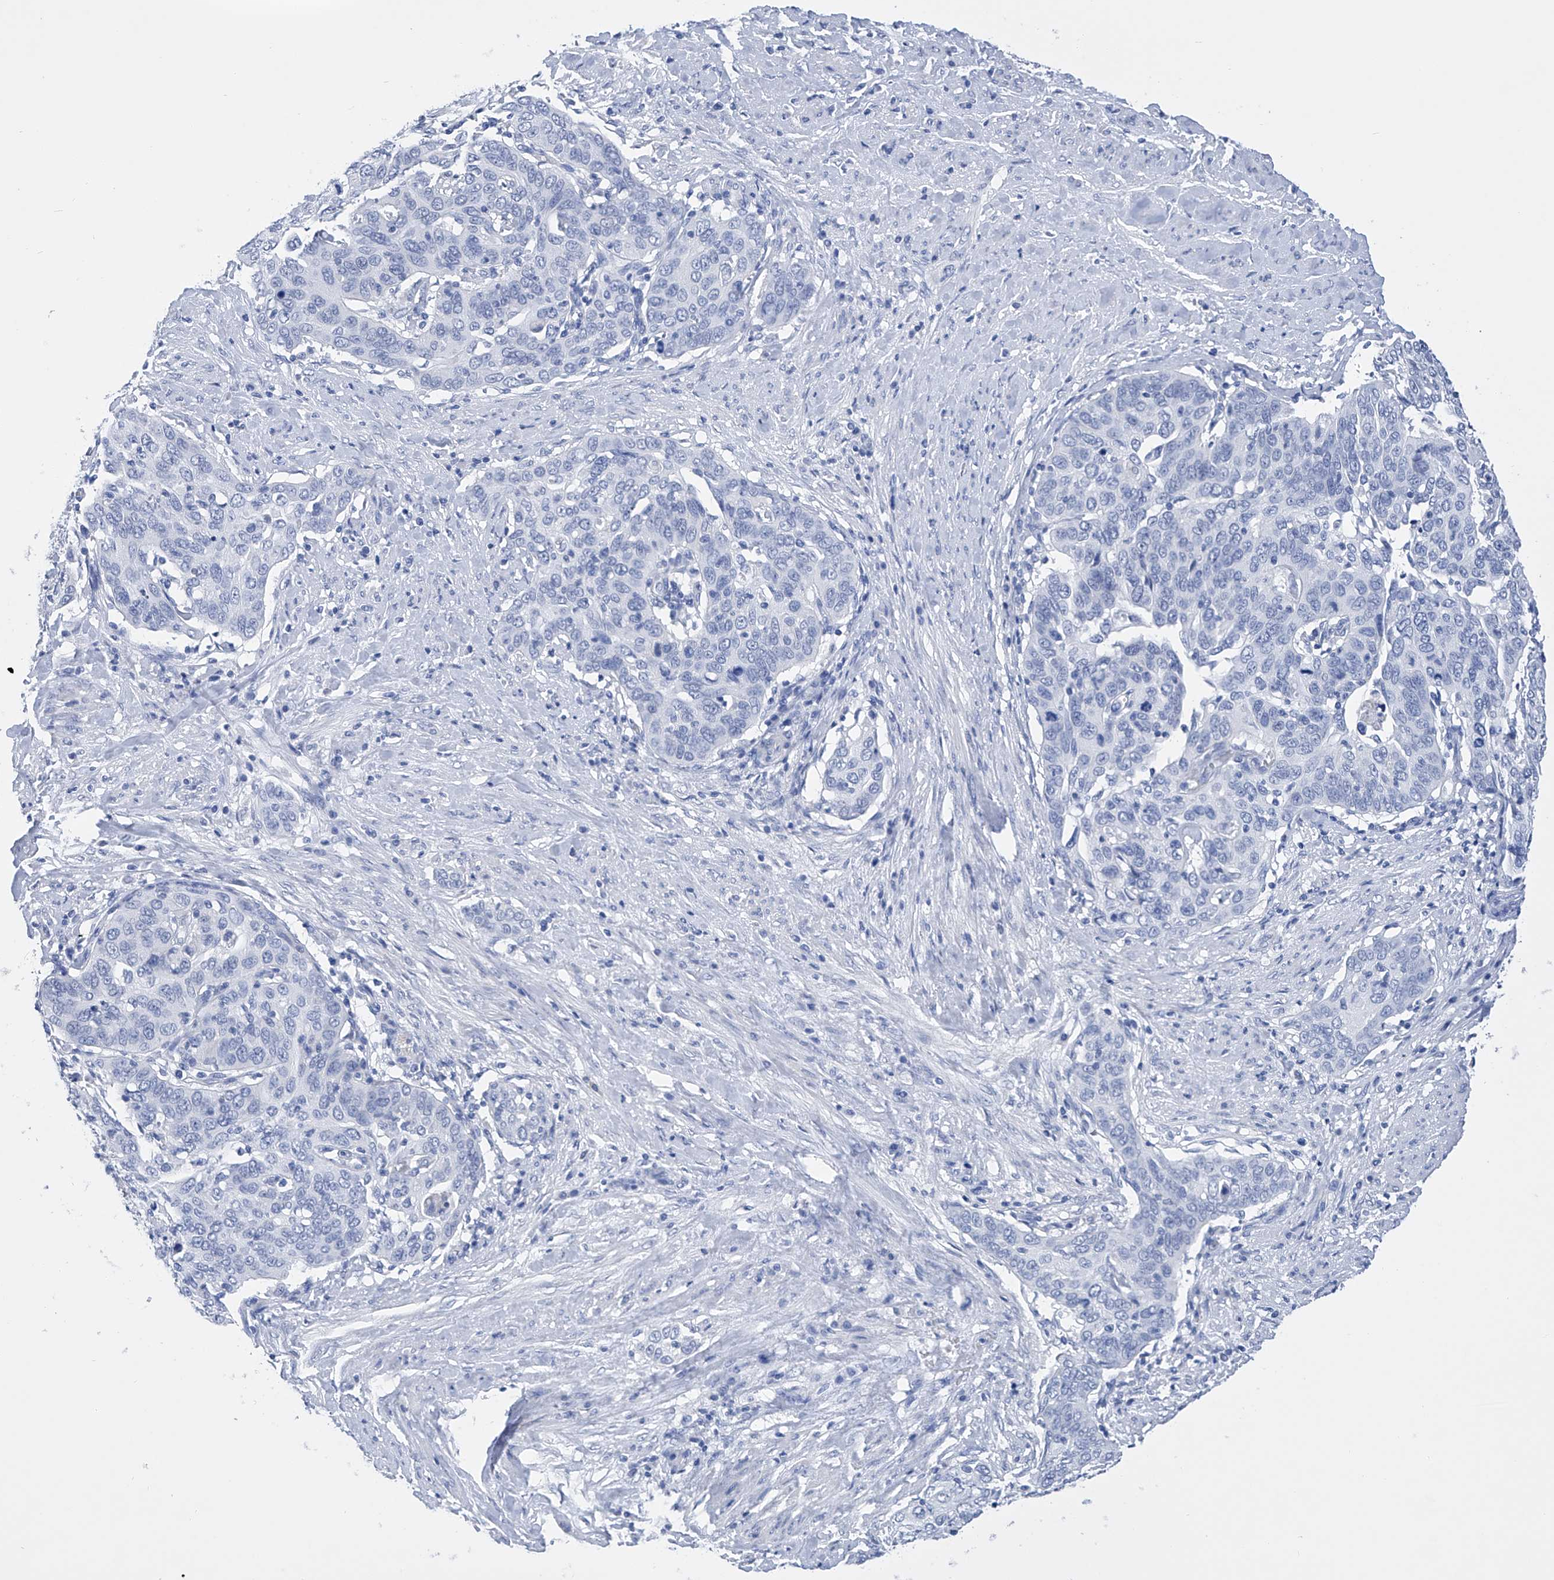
{"staining": {"intensity": "negative", "quantity": "none", "location": "none"}, "tissue": "cervical cancer", "cell_type": "Tumor cells", "image_type": "cancer", "snomed": [{"axis": "morphology", "description": "Squamous cell carcinoma, NOS"}, {"axis": "topography", "description": "Cervix"}], "caption": "Protein analysis of cervical cancer displays no significant staining in tumor cells.", "gene": "ADRA1A", "patient": {"sex": "female", "age": 60}}